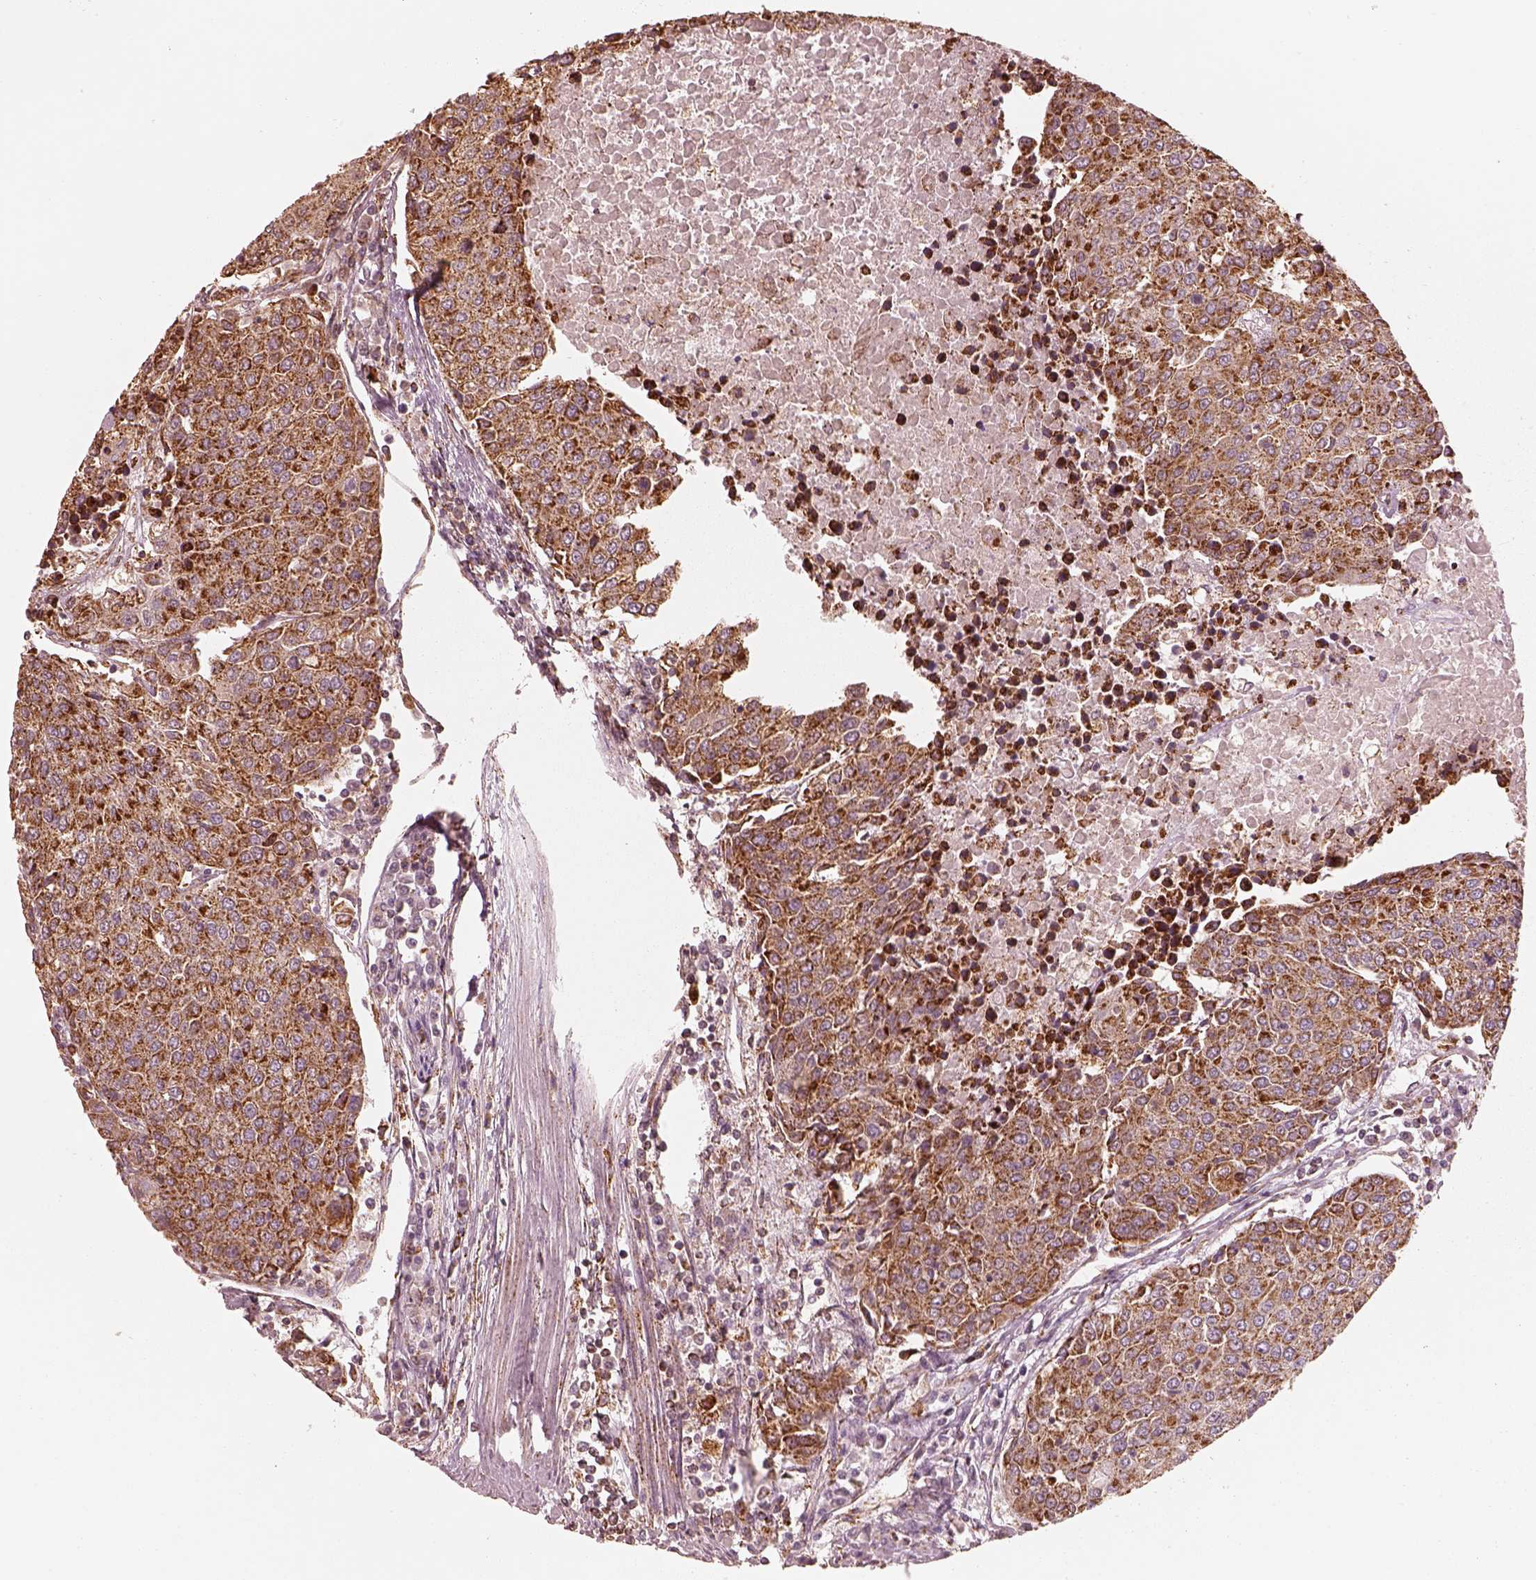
{"staining": {"intensity": "strong", "quantity": ">75%", "location": "cytoplasmic/membranous"}, "tissue": "urothelial cancer", "cell_type": "Tumor cells", "image_type": "cancer", "snomed": [{"axis": "morphology", "description": "Urothelial carcinoma, High grade"}, {"axis": "topography", "description": "Urinary bladder"}], "caption": "A high amount of strong cytoplasmic/membranous expression is appreciated in approximately >75% of tumor cells in urothelial carcinoma (high-grade) tissue.", "gene": "ENTPD6", "patient": {"sex": "female", "age": 85}}